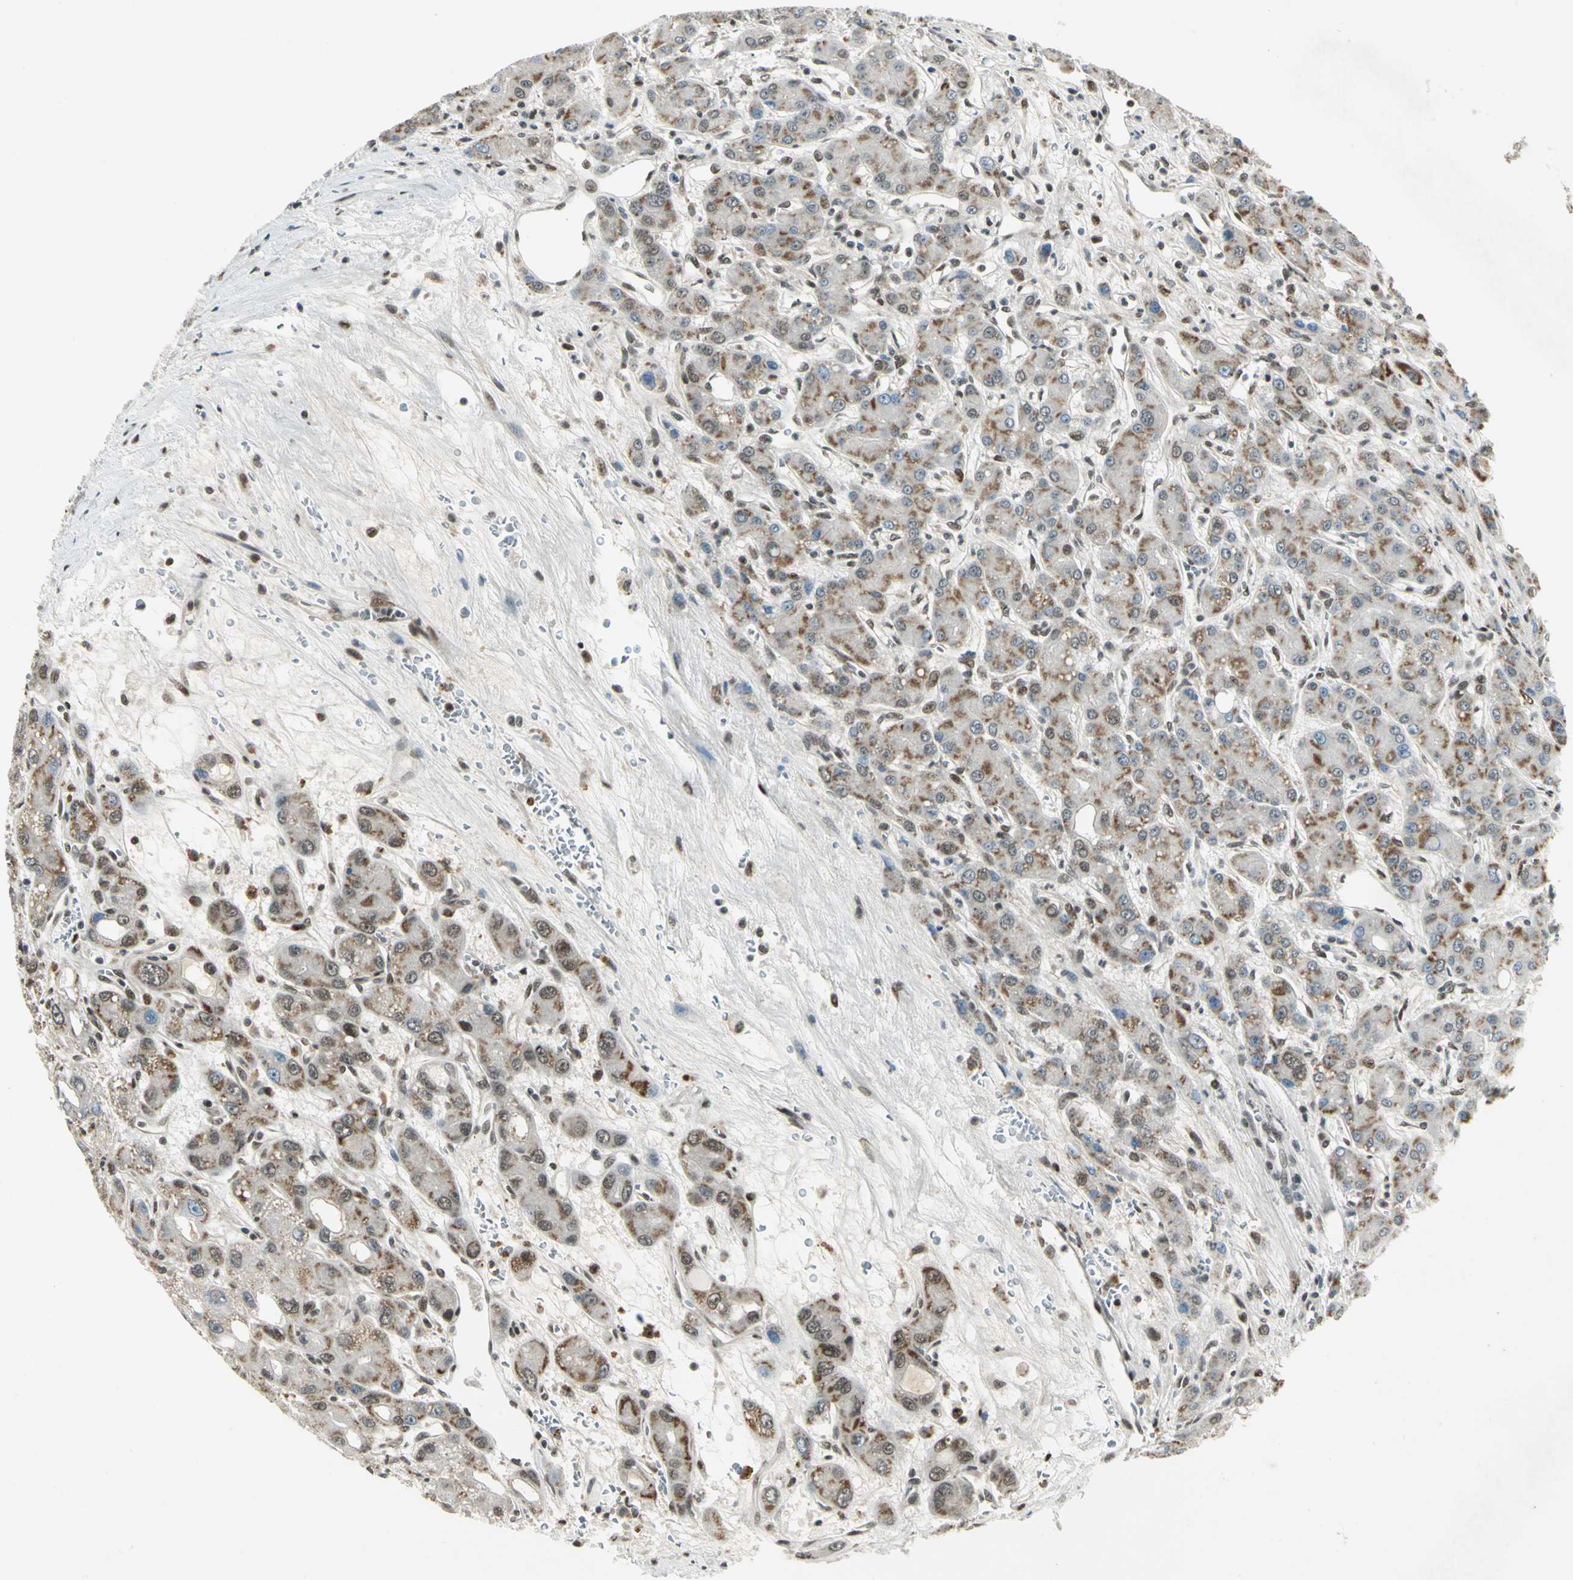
{"staining": {"intensity": "weak", "quantity": ">75%", "location": "cytoplasmic/membranous"}, "tissue": "liver cancer", "cell_type": "Tumor cells", "image_type": "cancer", "snomed": [{"axis": "morphology", "description": "Carcinoma, Hepatocellular, NOS"}, {"axis": "topography", "description": "Liver"}], "caption": "The photomicrograph demonstrates a brown stain indicating the presence of a protein in the cytoplasmic/membranous of tumor cells in liver hepatocellular carcinoma.", "gene": "RAD17", "patient": {"sex": "male", "age": 55}}